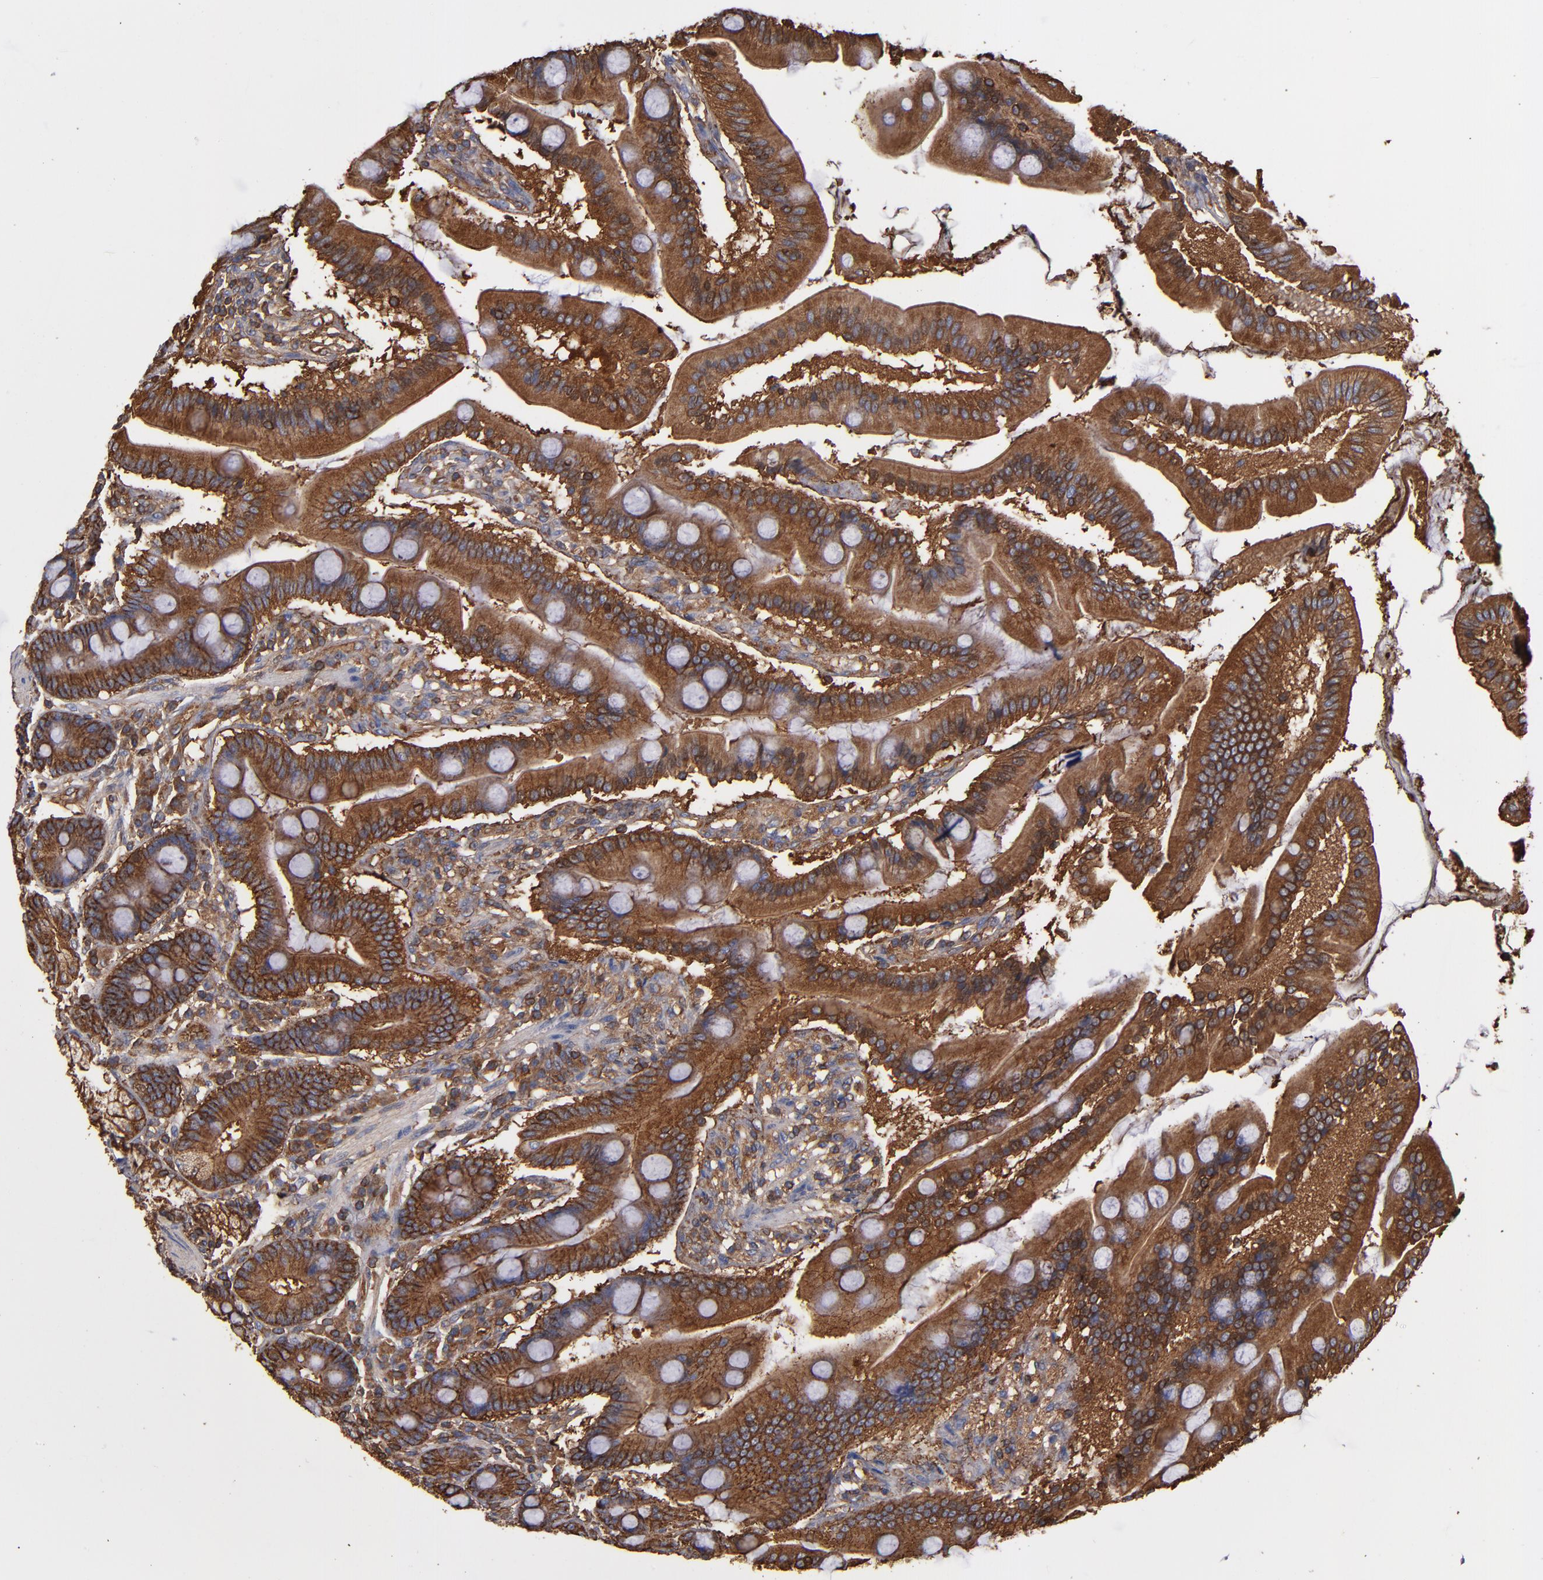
{"staining": {"intensity": "moderate", "quantity": ">75%", "location": "cytoplasmic/membranous"}, "tissue": "duodenum", "cell_type": "Glandular cells", "image_type": "normal", "snomed": [{"axis": "morphology", "description": "Normal tissue, NOS"}, {"axis": "topography", "description": "Duodenum"}], "caption": "Glandular cells display medium levels of moderate cytoplasmic/membranous expression in about >75% of cells in unremarkable duodenum. (Stains: DAB (3,3'-diaminobenzidine) in brown, nuclei in blue, Microscopy: brightfield microscopy at high magnification).", "gene": "ACTN4", "patient": {"sex": "female", "age": 64}}